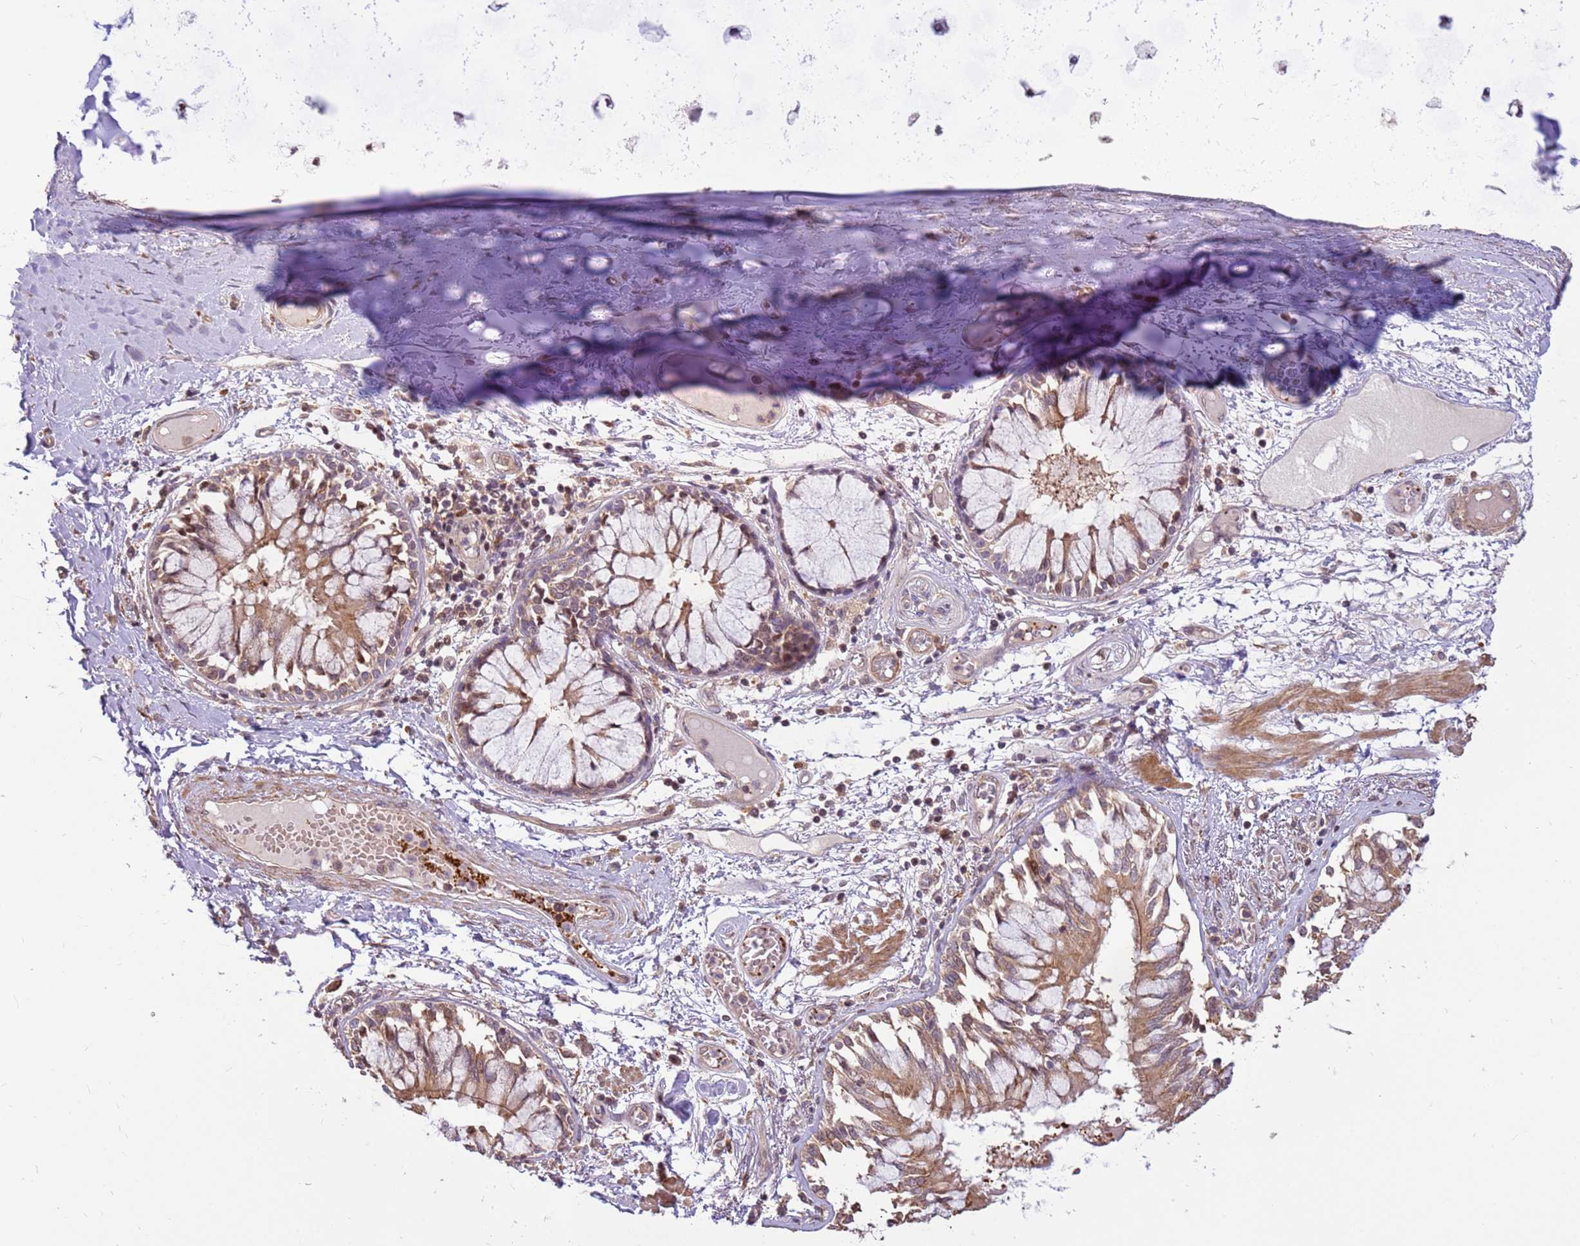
{"staining": {"intensity": "negative", "quantity": "none", "location": "none"}, "tissue": "adipose tissue", "cell_type": "Adipocytes", "image_type": "normal", "snomed": [{"axis": "morphology", "description": "Normal tissue, NOS"}, {"axis": "topography", "description": "Cartilage tissue"}, {"axis": "topography", "description": "Bronchus"}, {"axis": "topography", "description": "Lung"}, {"axis": "topography", "description": "Peripheral nerve tissue"}], "caption": "The IHC image has no significant positivity in adipocytes of adipose tissue. (Immunohistochemistry, brightfield microscopy, high magnification).", "gene": "CCDC112", "patient": {"sex": "female", "age": 49}}